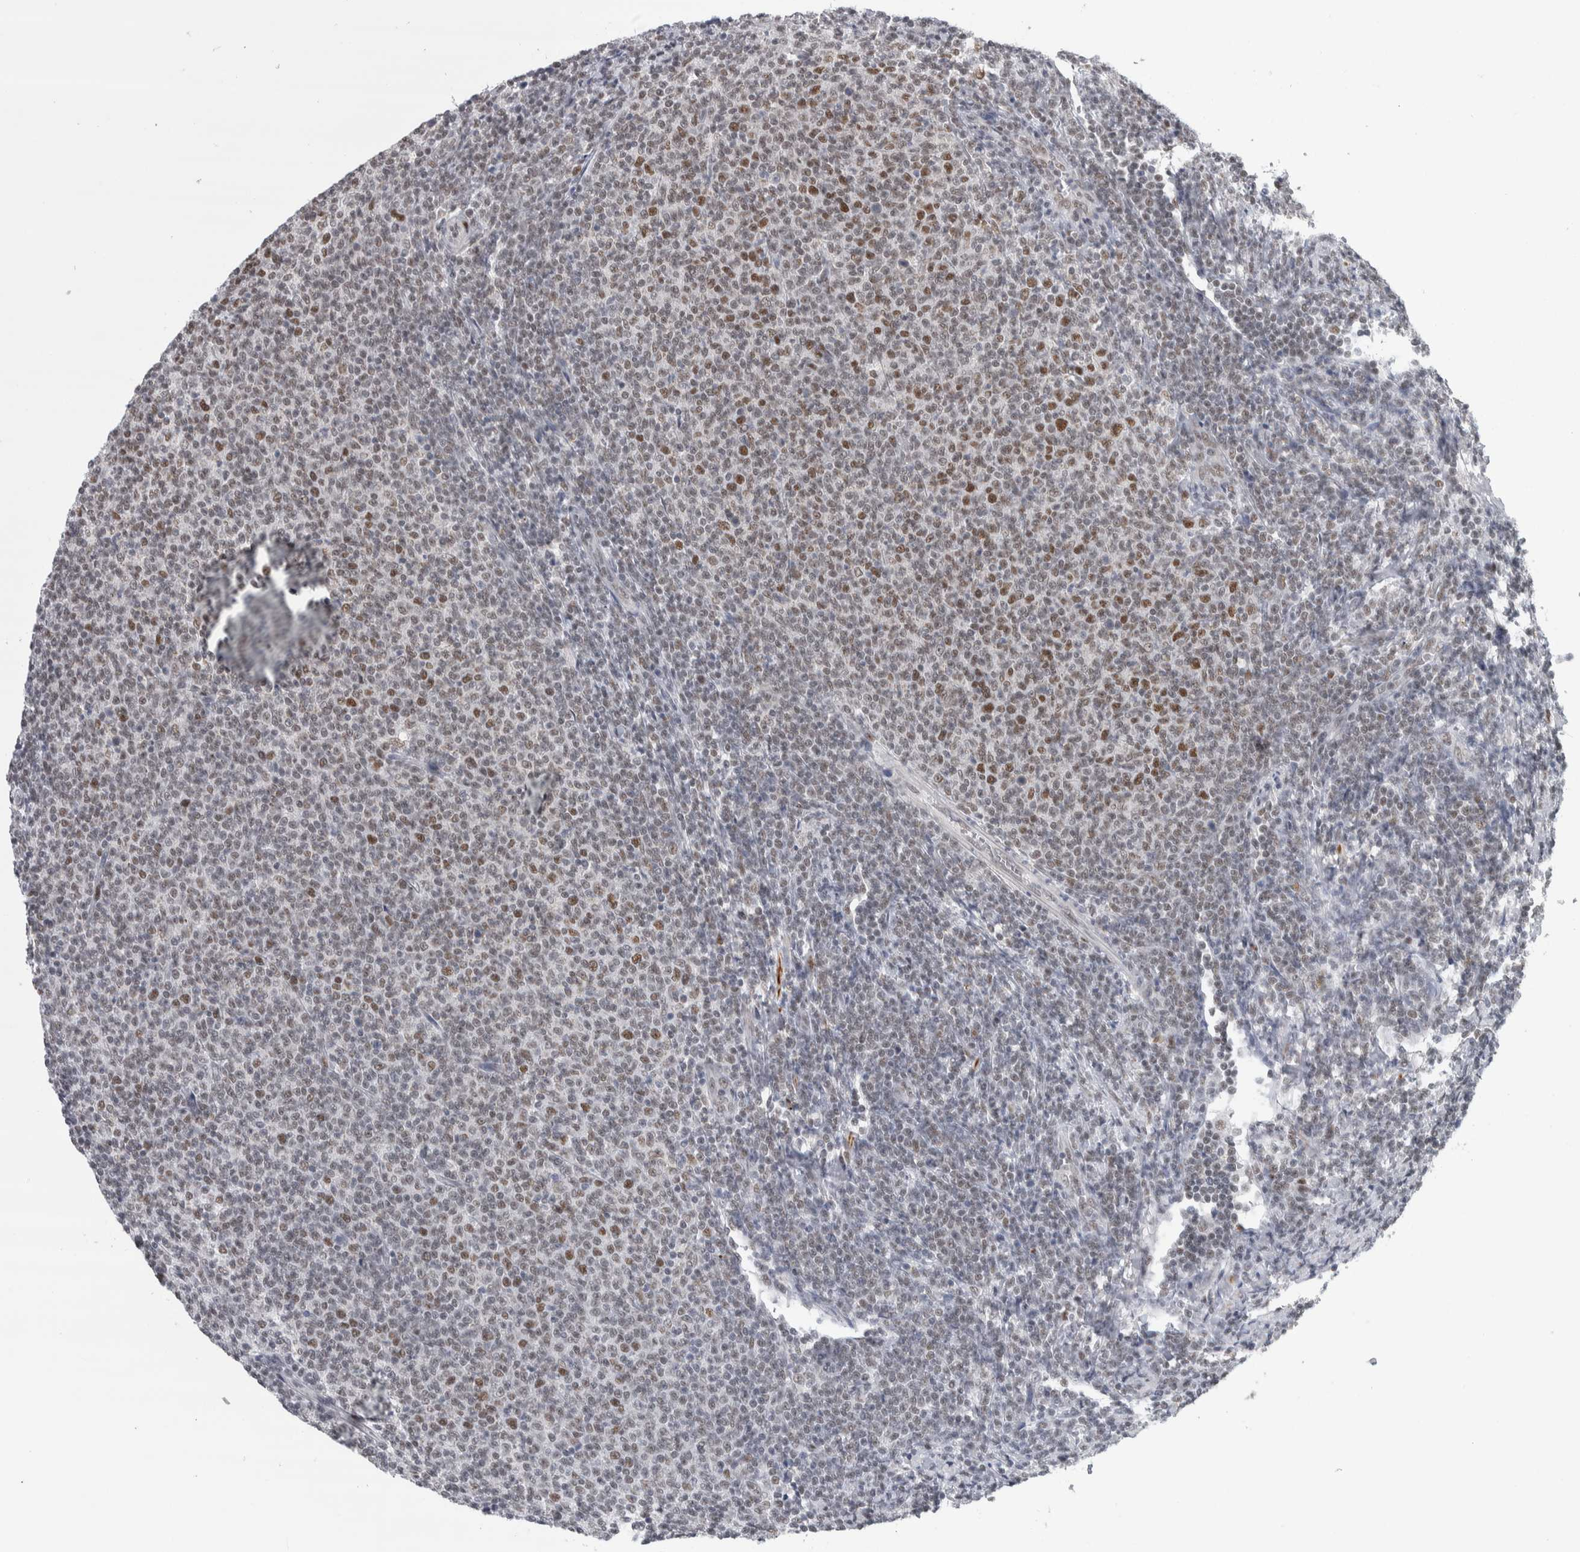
{"staining": {"intensity": "moderate", "quantity": "<25%", "location": "nuclear"}, "tissue": "lymphoma", "cell_type": "Tumor cells", "image_type": "cancer", "snomed": [{"axis": "morphology", "description": "Malignant lymphoma, non-Hodgkin's type, Low grade"}, {"axis": "topography", "description": "Lymph node"}], "caption": "Protein expression analysis of human lymphoma reveals moderate nuclear positivity in about <25% of tumor cells.", "gene": "HEXIM2", "patient": {"sex": "male", "age": 66}}